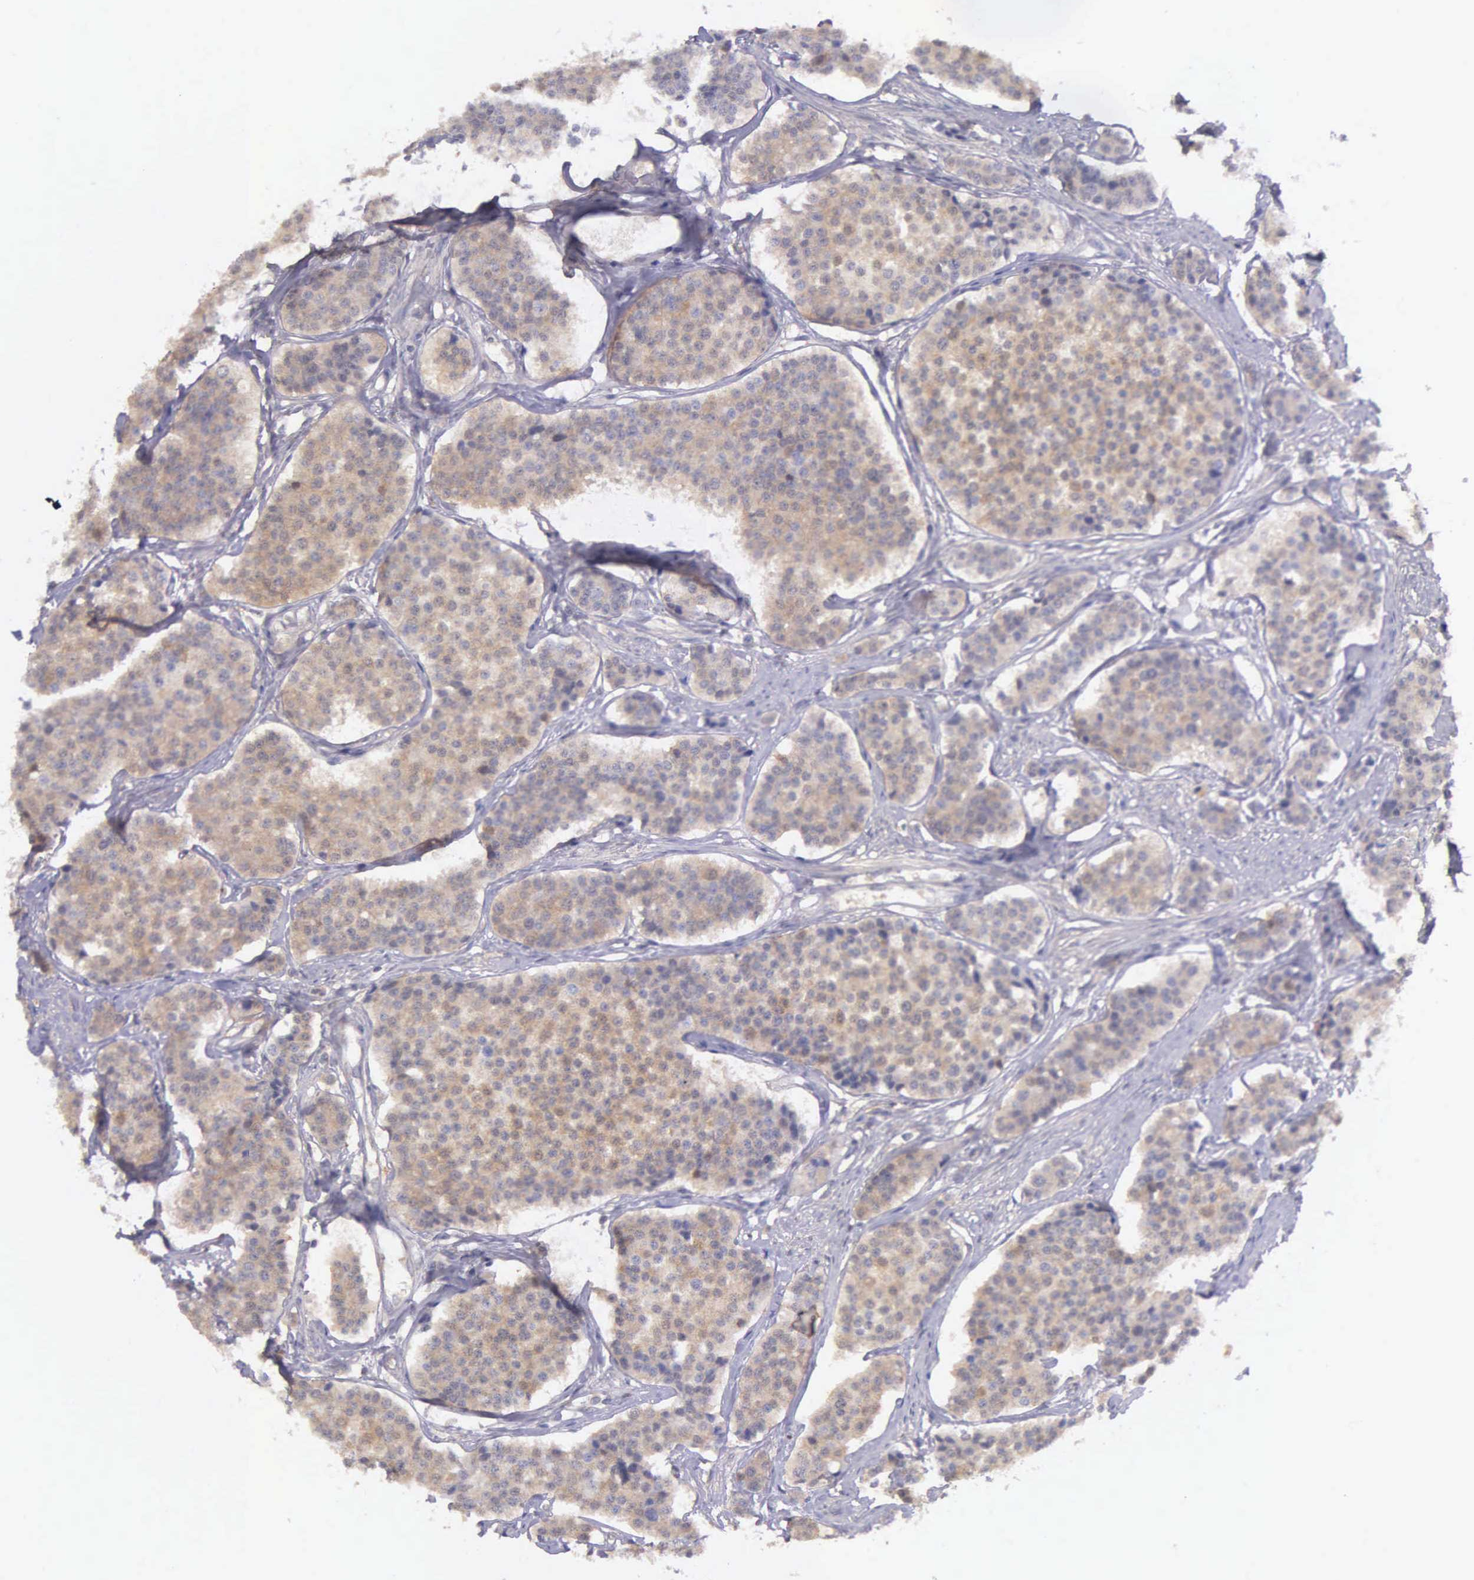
{"staining": {"intensity": "moderate", "quantity": ">75%", "location": "cytoplasmic/membranous"}, "tissue": "carcinoid", "cell_type": "Tumor cells", "image_type": "cancer", "snomed": [{"axis": "morphology", "description": "Carcinoid, malignant, NOS"}, {"axis": "topography", "description": "Small intestine"}], "caption": "This is a histology image of IHC staining of malignant carcinoid, which shows moderate positivity in the cytoplasmic/membranous of tumor cells.", "gene": "GSTT2", "patient": {"sex": "male", "age": 60}}